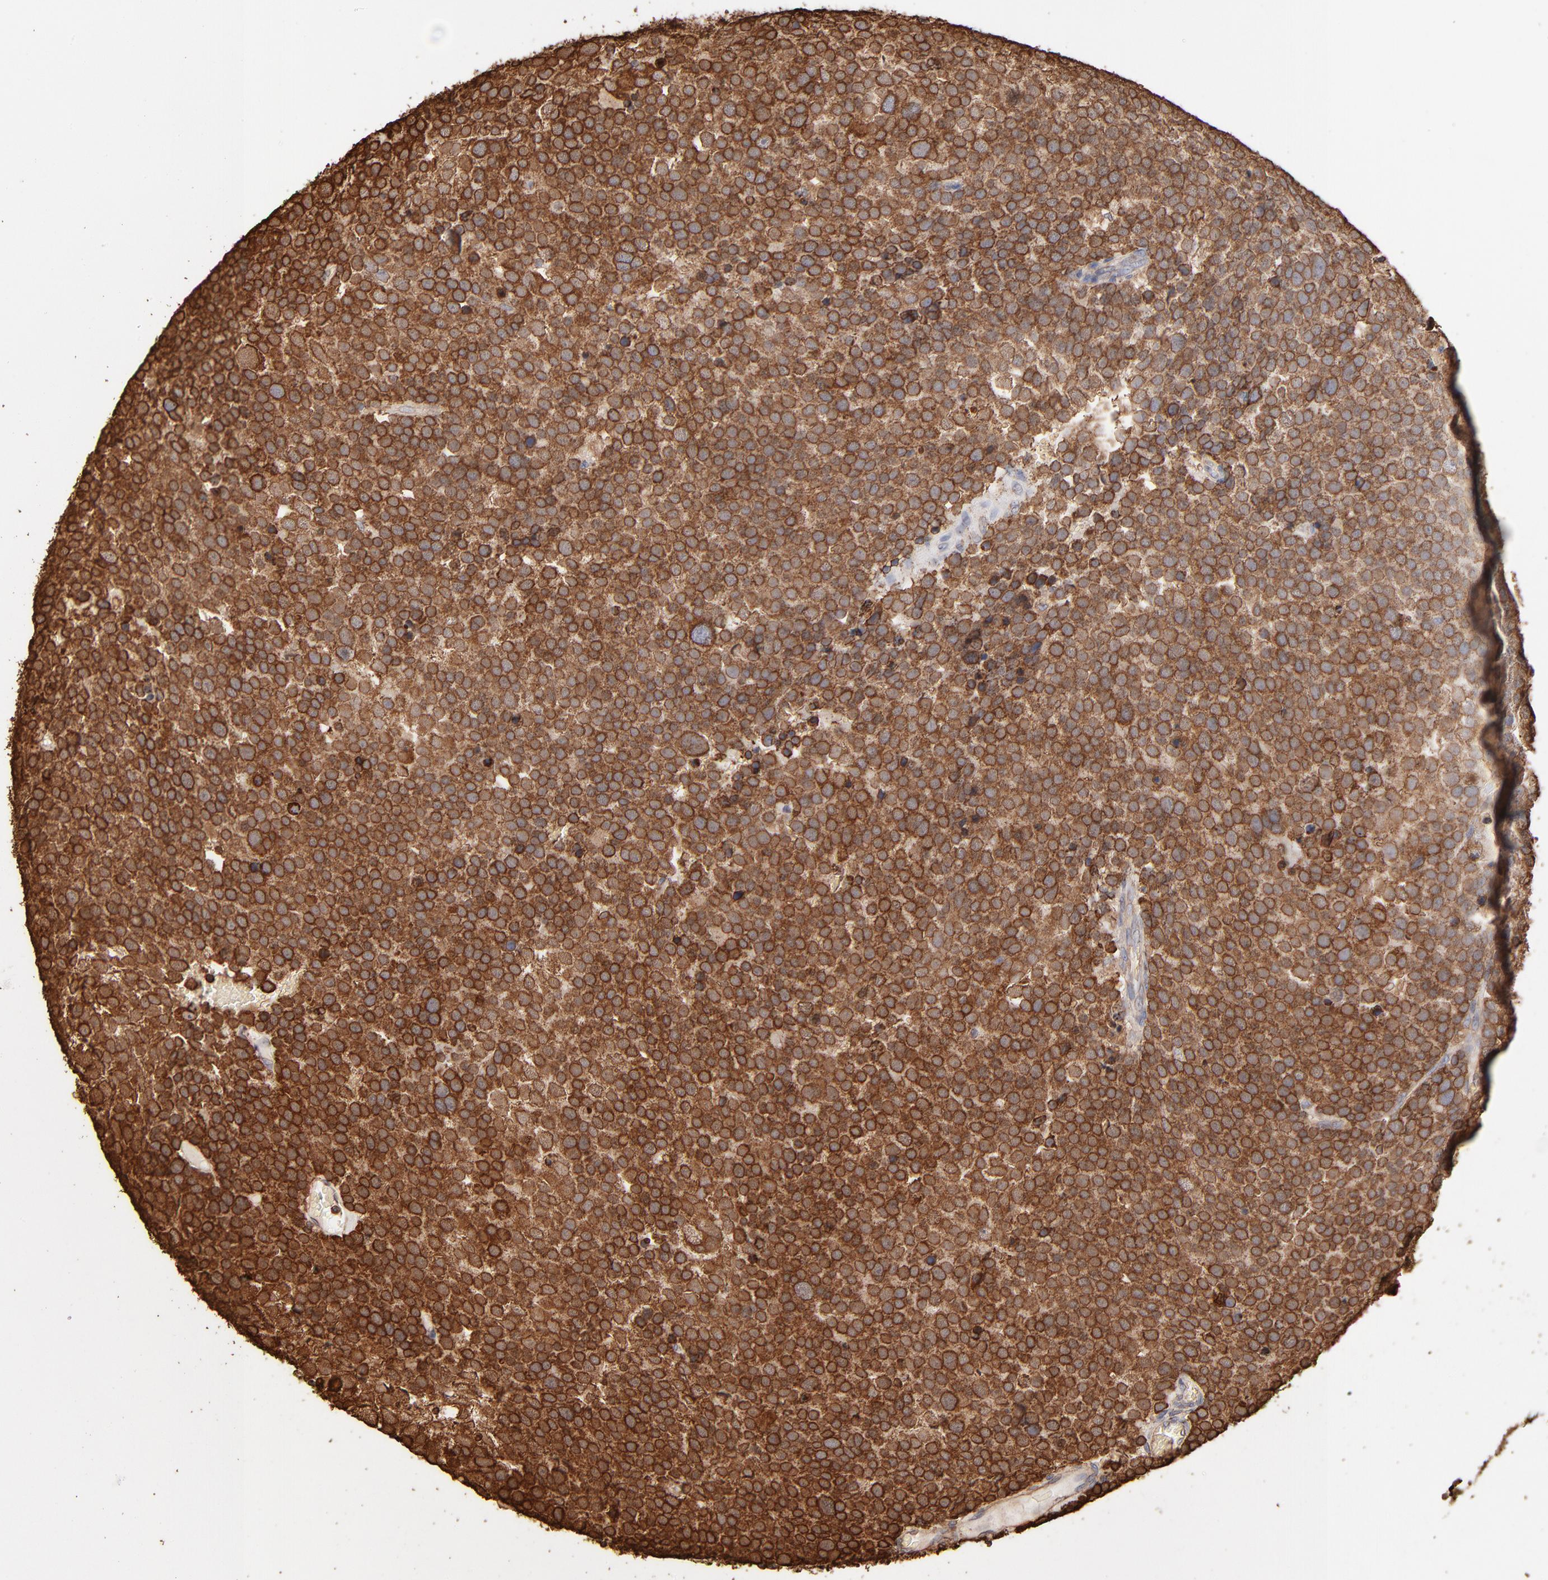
{"staining": {"intensity": "moderate", "quantity": ">75%", "location": "cytoplasmic/membranous"}, "tissue": "testis cancer", "cell_type": "Tumor cells", "image_type": "cancer", "snomed": [{"axis": "morphology", "description": "Seminoma, NOS"}, {"axis": "topography", "description": "Testis"}], "caption": "IHC micrograph of human seminoma (testis) stained for a protein (brown), which displays medium levels of moderate cytoplasmic/membranous positivity in approximately >75% of tumor cells.", "gene": "PDIA3", "patient": {"sex": "male", "age": 71}}